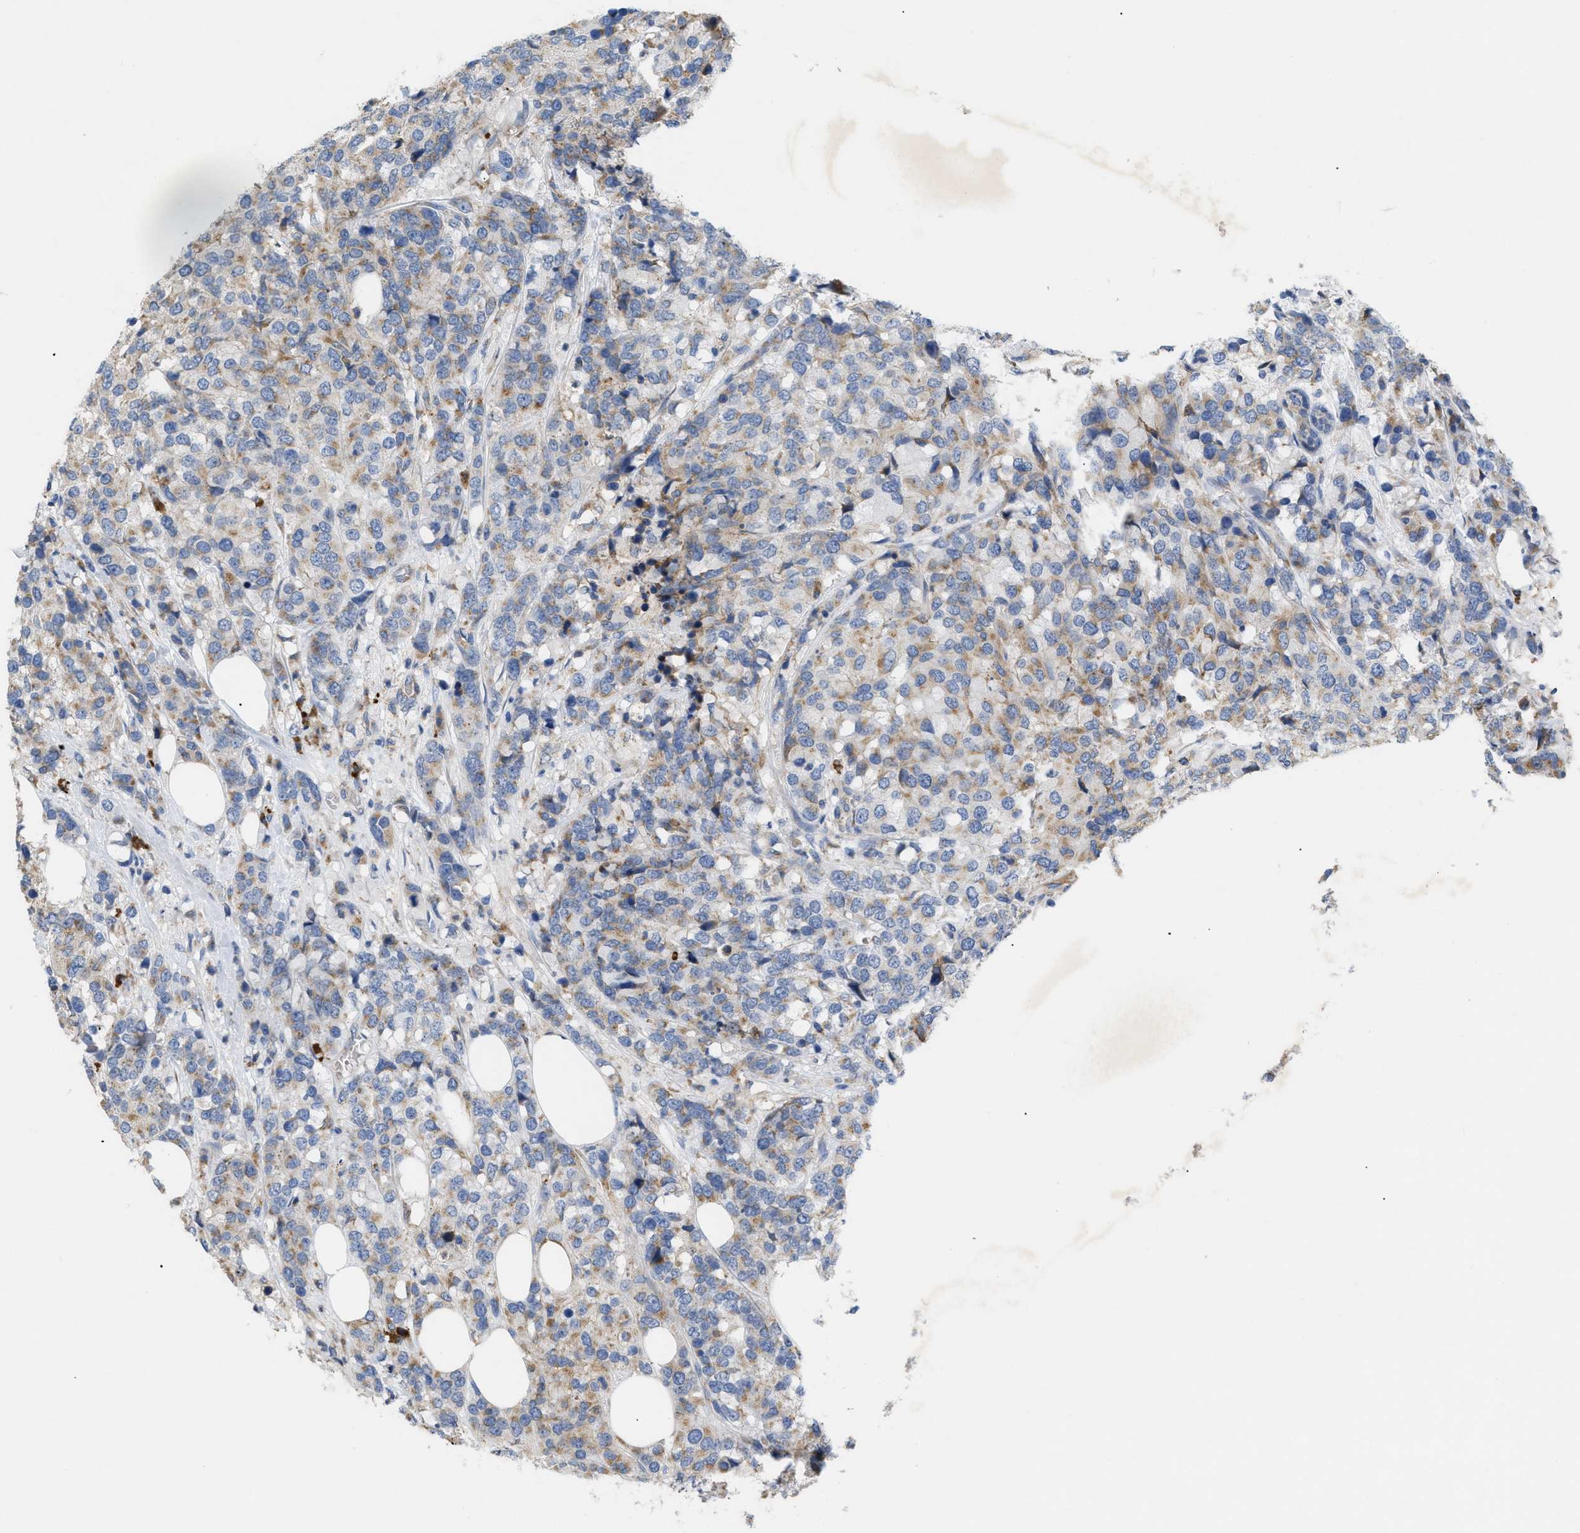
{"staining": {"intensity": "moderate", "quantity": "25%-75%", "location": "cytoplasmic/membranous"}, "tissue": "breast cancer", "cell_type": "Tumor cells", "image_type": "cancer", "snomed": [{"axis": "morphology", "description": "Lobular carcinoma"}, {"axis": "topography", "description": "Breast"}], "caption": "Breast cancer (lobular carcinoma) stained with a brown dye demonstrates moderate cytoplasmic/membranous positive positivity in approximately 25%-75% of tumor cells.", "gene": "SLC50A1", "patient": {"sex": "female", "age": 59}}